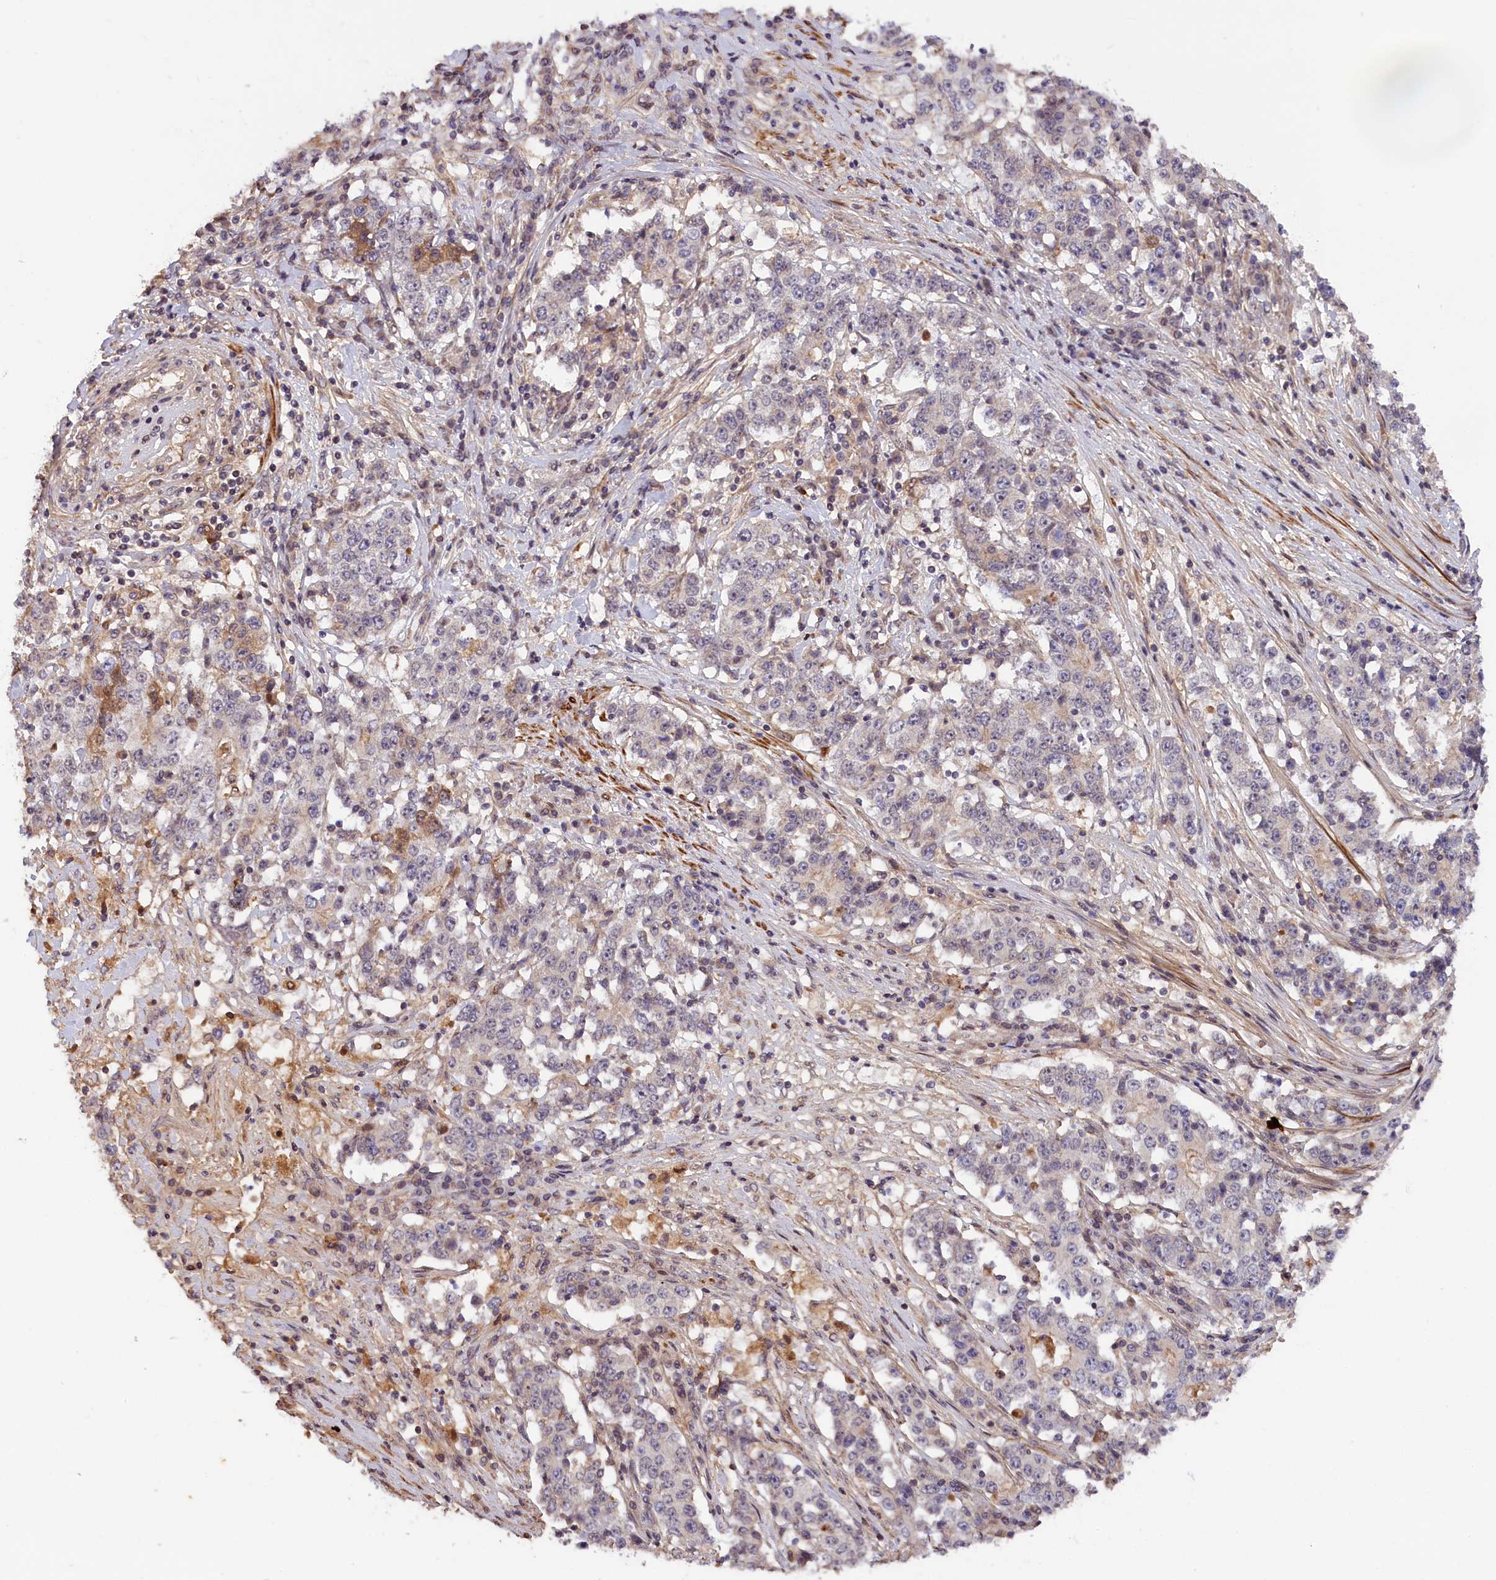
{"staining": {"intensity": "negative", "quantity": "none", "location": "none"}, "tissue": "stomach cancer", "cell_type": "Tumor cells", "image_type": "cancer", "snomed": [{"axis": "morphology", "description": "Adenocarcinoma, NOS"}, {"axis": "topography", "description": "Stomach"}], "caption": "A histopathology image of stomach cancer stained for a protein reveals no brown staining in tumor cells.", "gene": "ZNF480", "patient": {"sex": "male", "age": 59}}